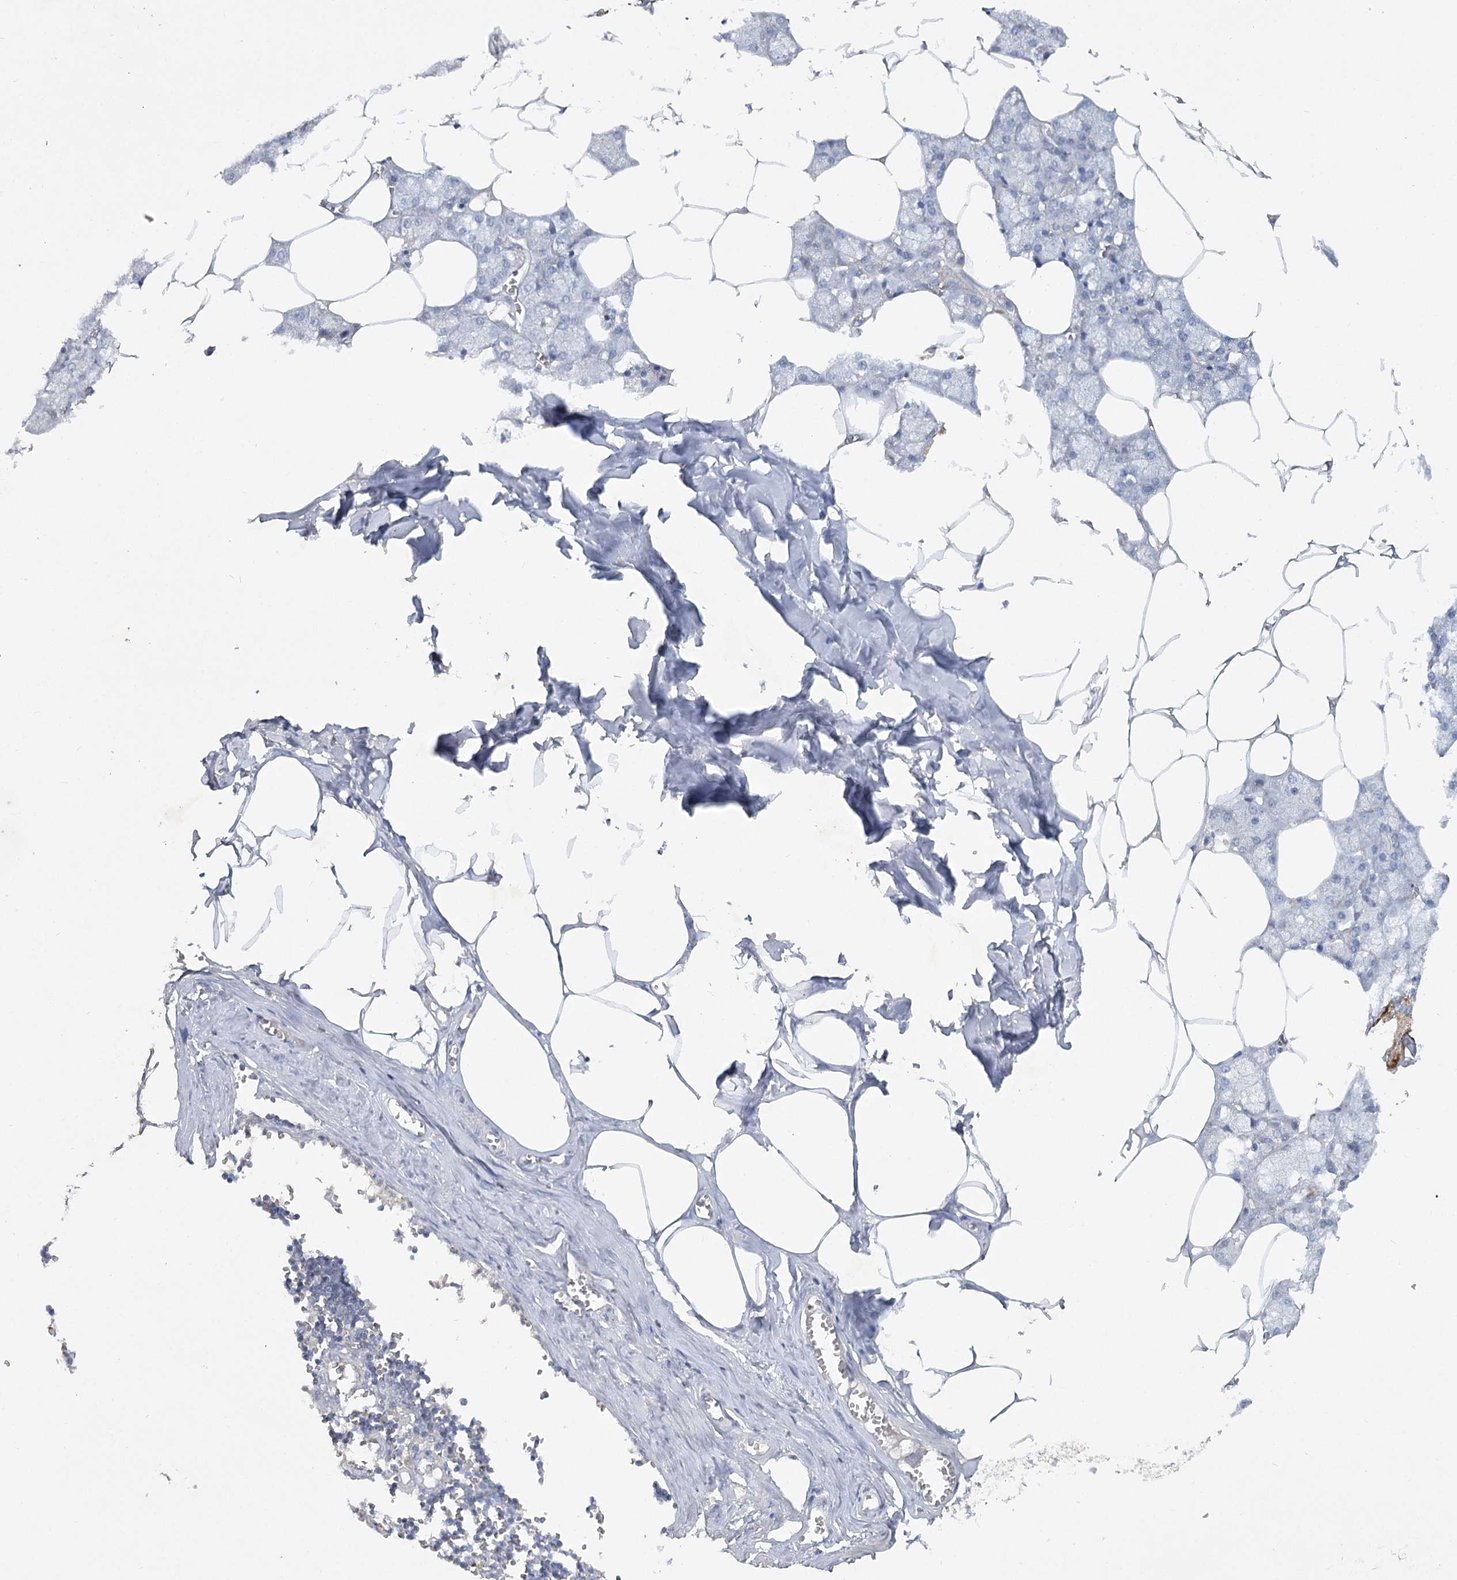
{"staining": {"intensity": "weak", "quantity": "<25%", "location": "cytoplasmic/membranous"}, "tissue": "salivary gland", "cell_type": "Glandular cells", "image_type": "normal", "snomed": [{"axis": "morphology", "description": "Normal tissue, NOS"}, {"axis": "topography", "description": "Salivary gland"}], "caption": "There is no significant staining in glandular cells of salivary gland. (IHC, brightfield microscopy, high magnification).", "gene": "MAP3K13", "patient": {"sex": "male", "age": 62}}